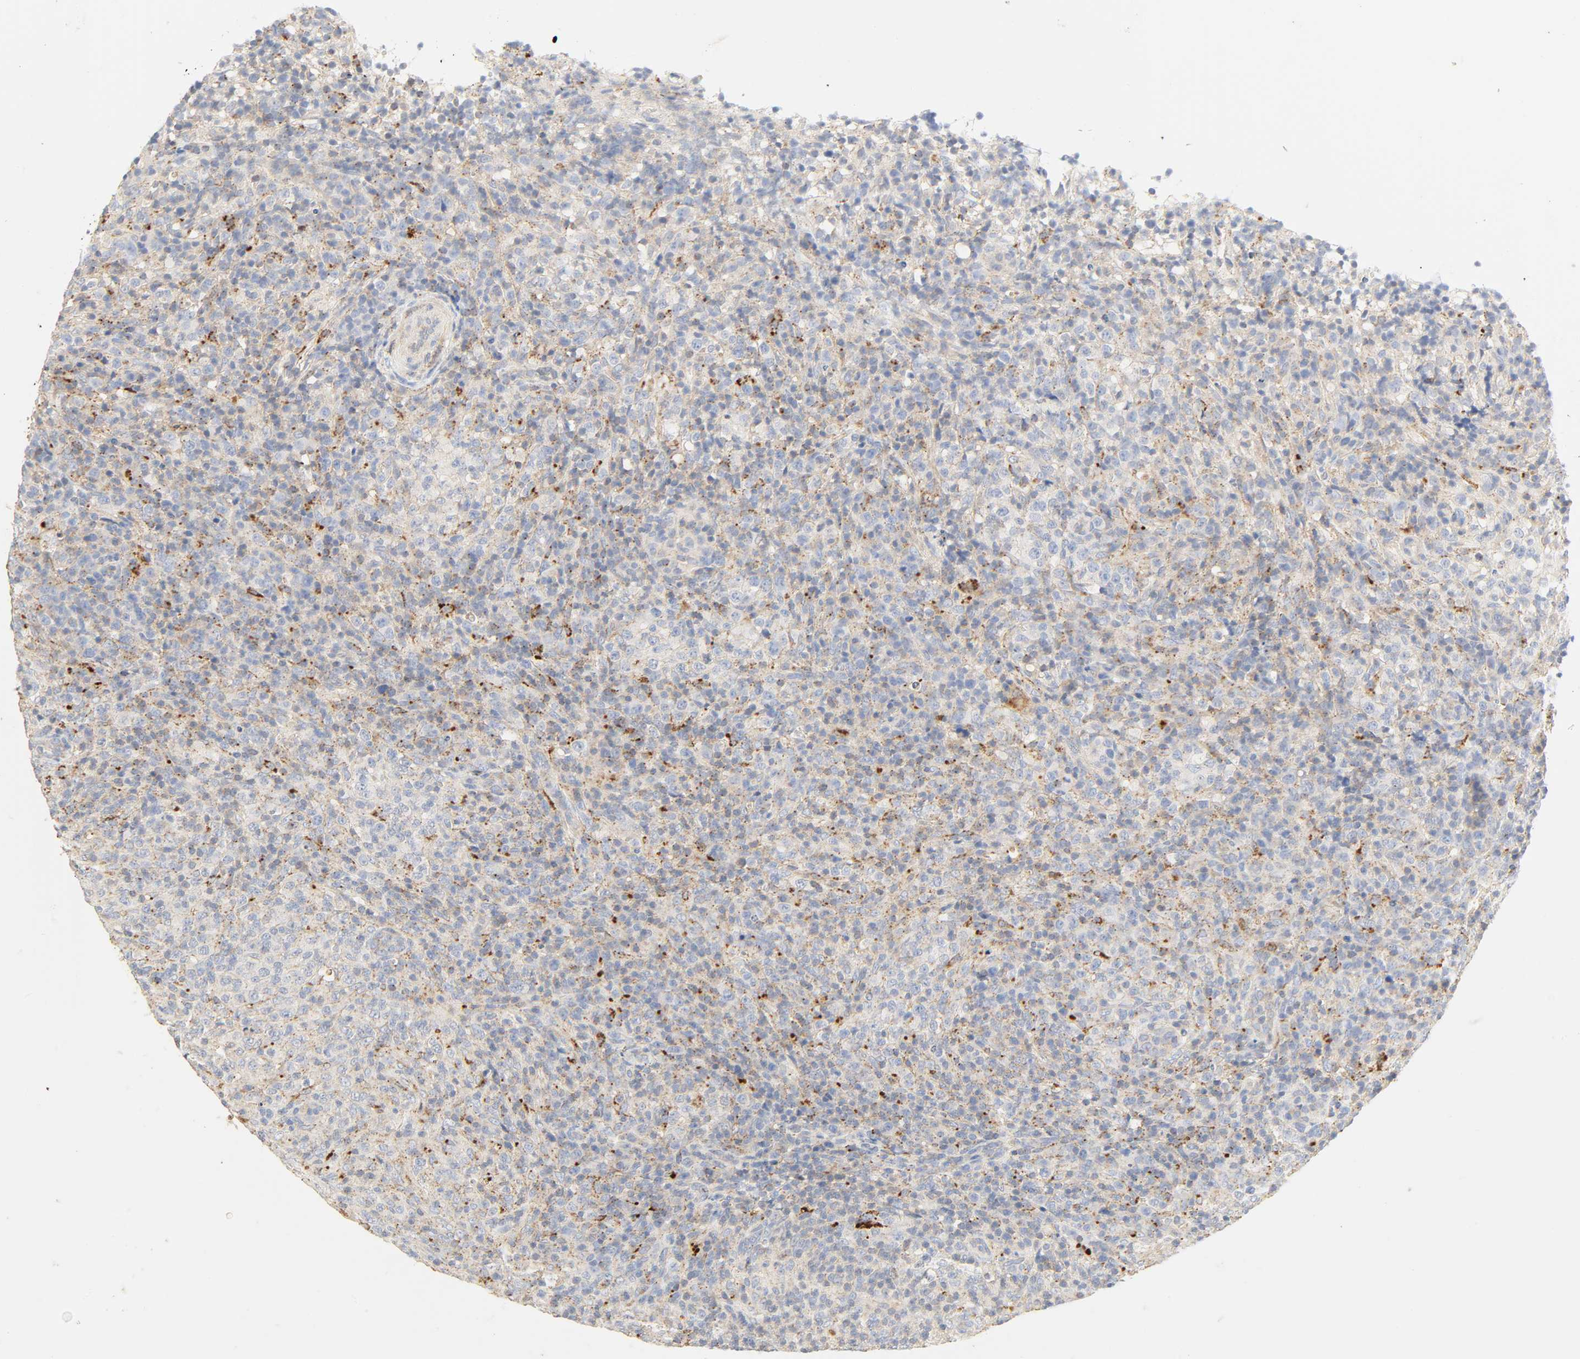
{"staining": {"intensity": "strong", "quantity": "<25%", "location": "cytoplasmic/membranous"}, "tissue": "lymphoma", "cell_type": "Tumor cells", "image_type": "cancer", "snomed": [{"axis": "morphology", "description": "Malignant lymphoma, non-Hodgkin's type, High grade"}, {"axis": "topography", "description": "Lymph node"}], "caption": "Immunohistochemical staining of lymphoma demonstrates medium levels of strong cytoplasmic/membranous staining in approximately <25% of tumor cells.", "gene": "CAMK2A", "patient": {"sex": "female", "age": 76}}